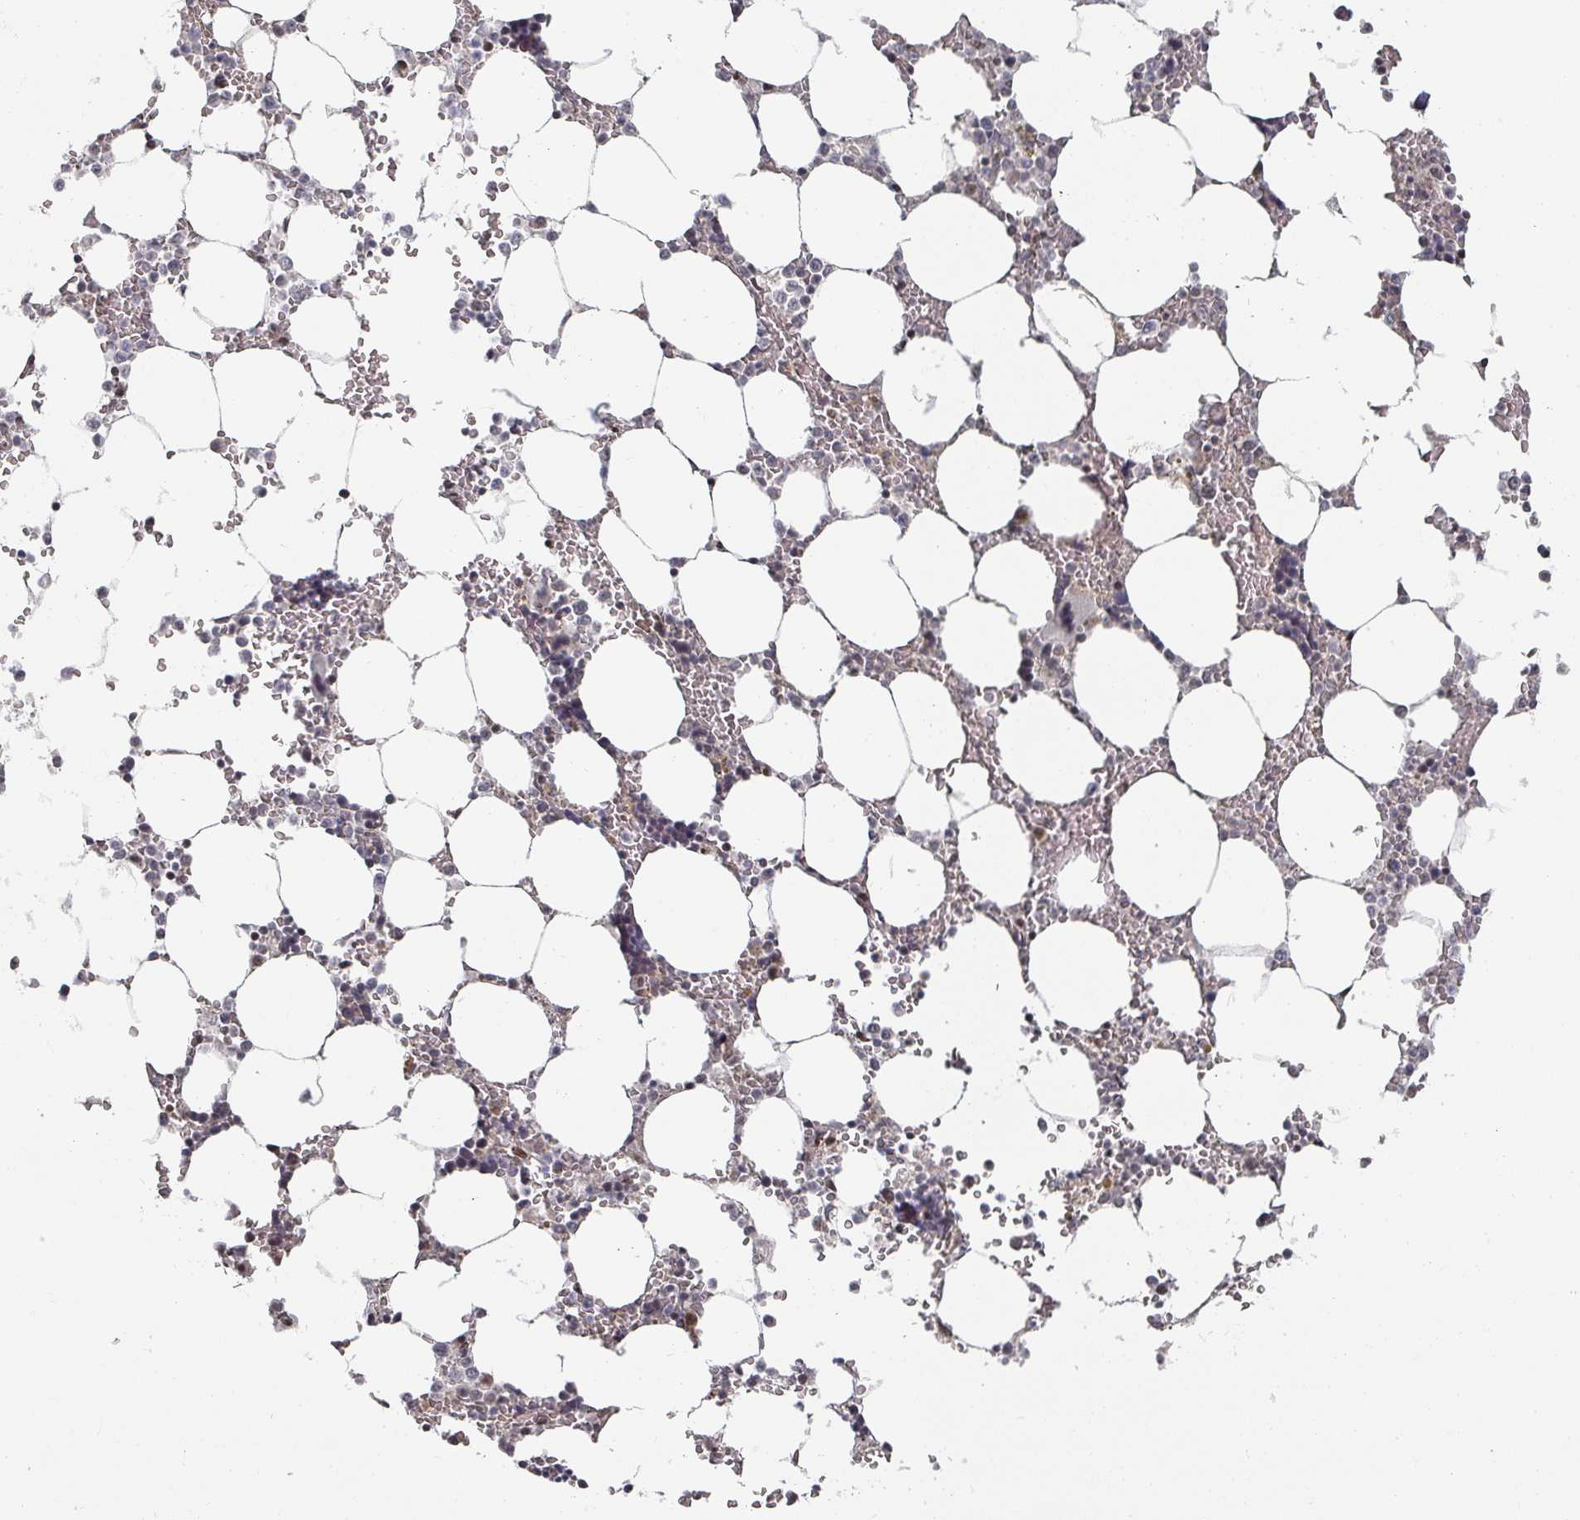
{"staining": {"intensity": "weak", "quantity": "<25%", "location": "nuclear"}, "tissue": "bone marrow", "cell_type": "Hematopoietic cells", "image_type": "normal", "snomed": [{"axis": "morphology", "description": "Normal tissue, NOS"}, {"axis": "topography", "description": "Bone marrow"}], "caption": "Human bone marrow stained for a protein using immunohistochemistry (IHC) exhibits no expression in hematopoietic cells.", "gene": "KIF1C", "patient": {"sex": "male", "age": 64}}